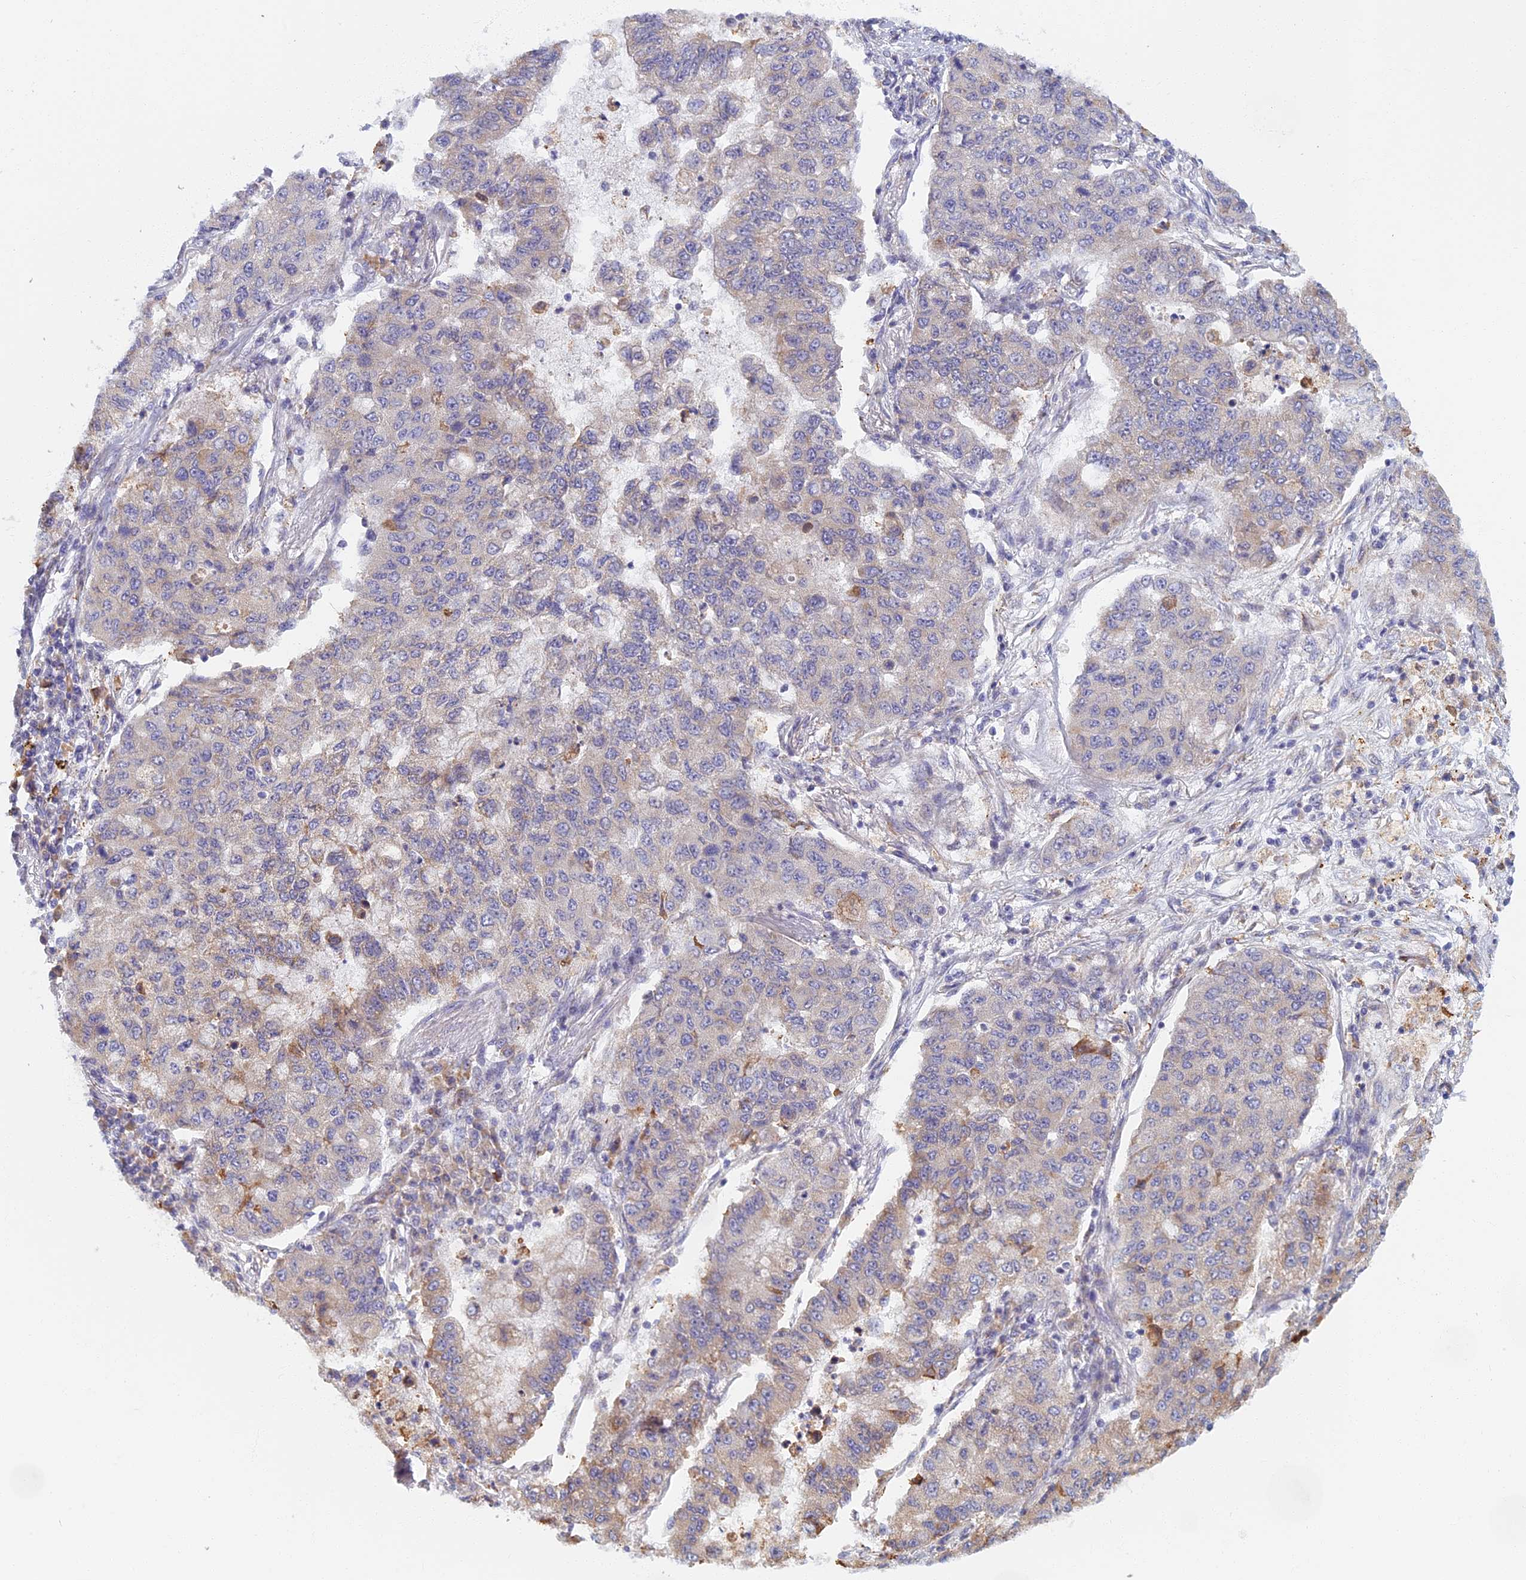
{"staining": {"intensity": "weak", "quantity": "<25%", "location": "cytoplasmic/membranous"}, "tissue": "lung cancer", "cell_type": "Tumor cells", "image_type": "cancer", "snomed": [{"axis": "morphology", "description": "Squamous cell carcinoma, NOS"}, {"axis": "topography", "description": "Lung"}], "caption": "Protein analysis of lung cancer demonstrates no significant positivity in tumor cells.", "gene": "DDX51", "patient": {"sex": "male", "age": 74}}